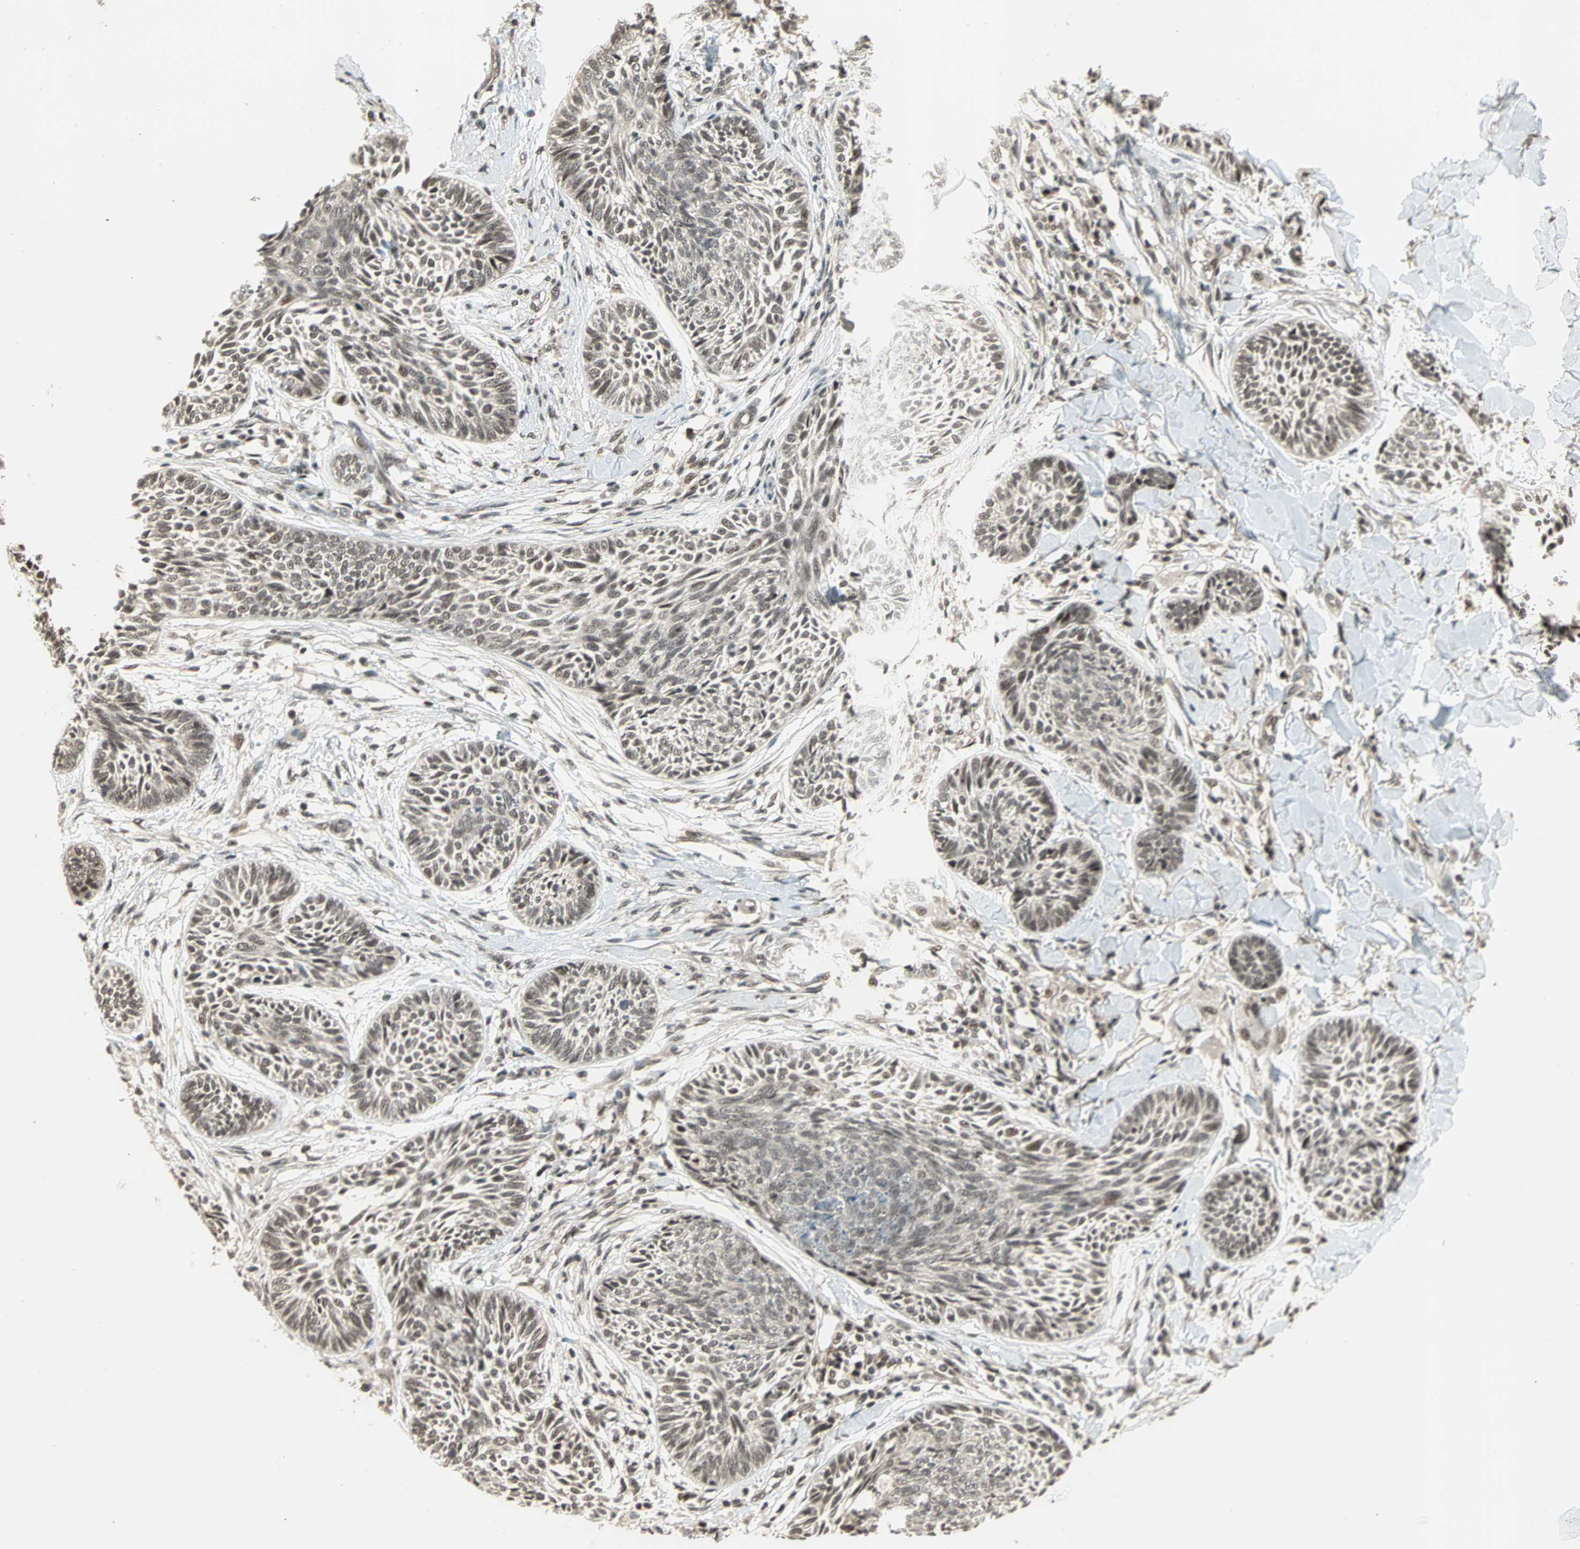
{"staining": {"intensity": "moderate", "quantity": ">75%", "location": "nuclear"}, "tissue": "skin cancer", "cell_type": "Tumor cells", "image_type": "cancer", "snomed": [{"axis": "morphology", "description": "Papilloma, NOS"}, {"axis": "morphology", "description": "Basal cell carcinoma"}, {"axis": "topography", "description": "Skin"}], "caption": "Brown immunohistochemical staining in human skin basal cell carcinoma displays moderate nuclear staining in about >75% of tumor cells. The protein of interest is shown in brown color, while the nuclei are stained blue.", "gene": "ZNF701", "patient": {"sex": "male", "age": 87}}